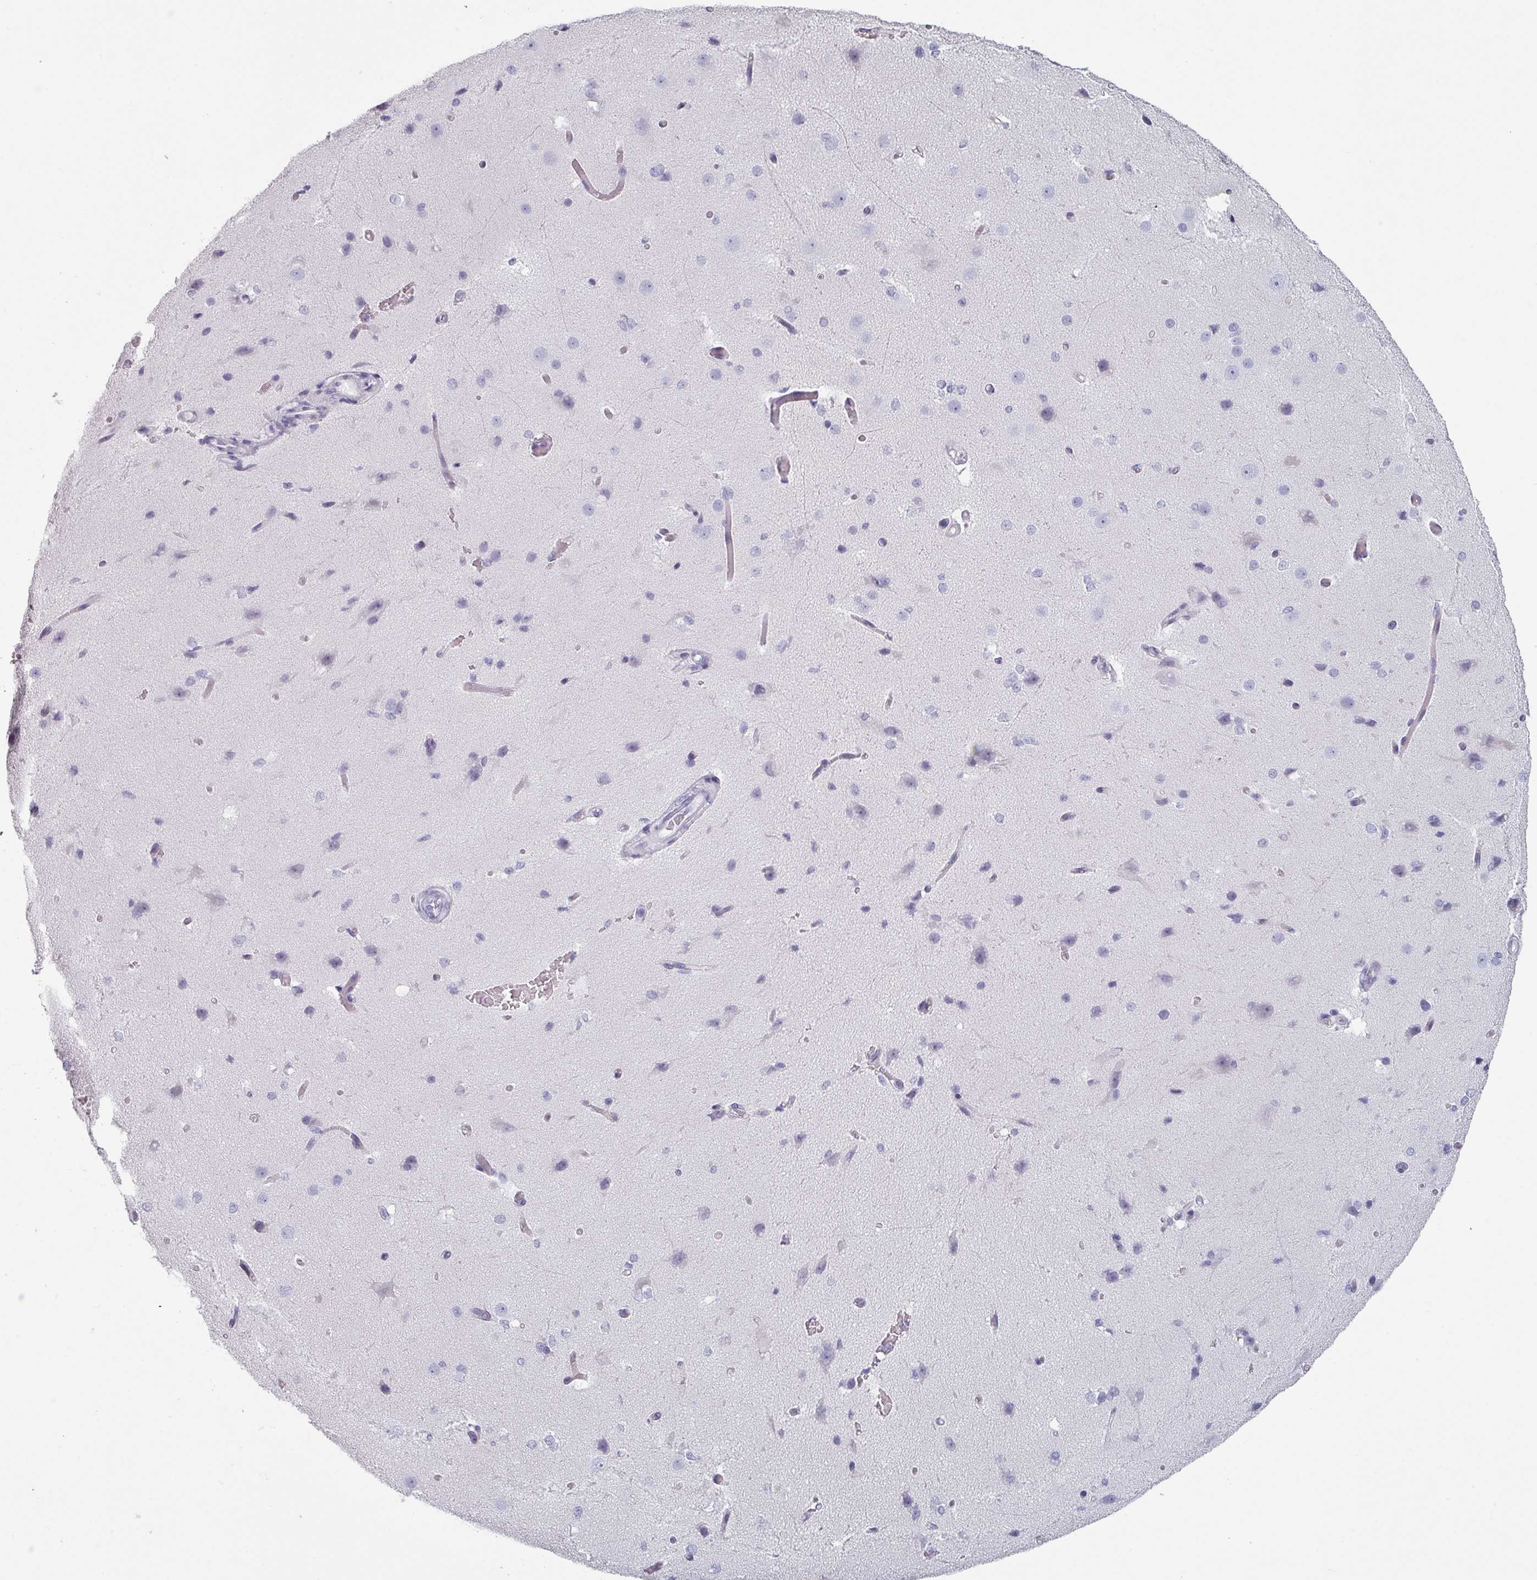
{"staining": {"intensity": "negative", "quantity": "none", "location": "none"}, "tissue": "cerebral cortex", "cell_type": "Endothelial cells", "image_type": "normal", "snomed": [{"axis": "morphology", "description": "Normal tissue, NOS"}, {"axis": "morphology", "description": "Inflammation, NOS"}, {"axis": "topography", "description": "Cerebral cortex"}], "caption": "This is an immunohistochemistry (IHC) image of benign human cerebral cortex. There is no staining in endothelial cells.", "gene": "SLC35G2", "patient": {"sex": "male", "age": 6}}